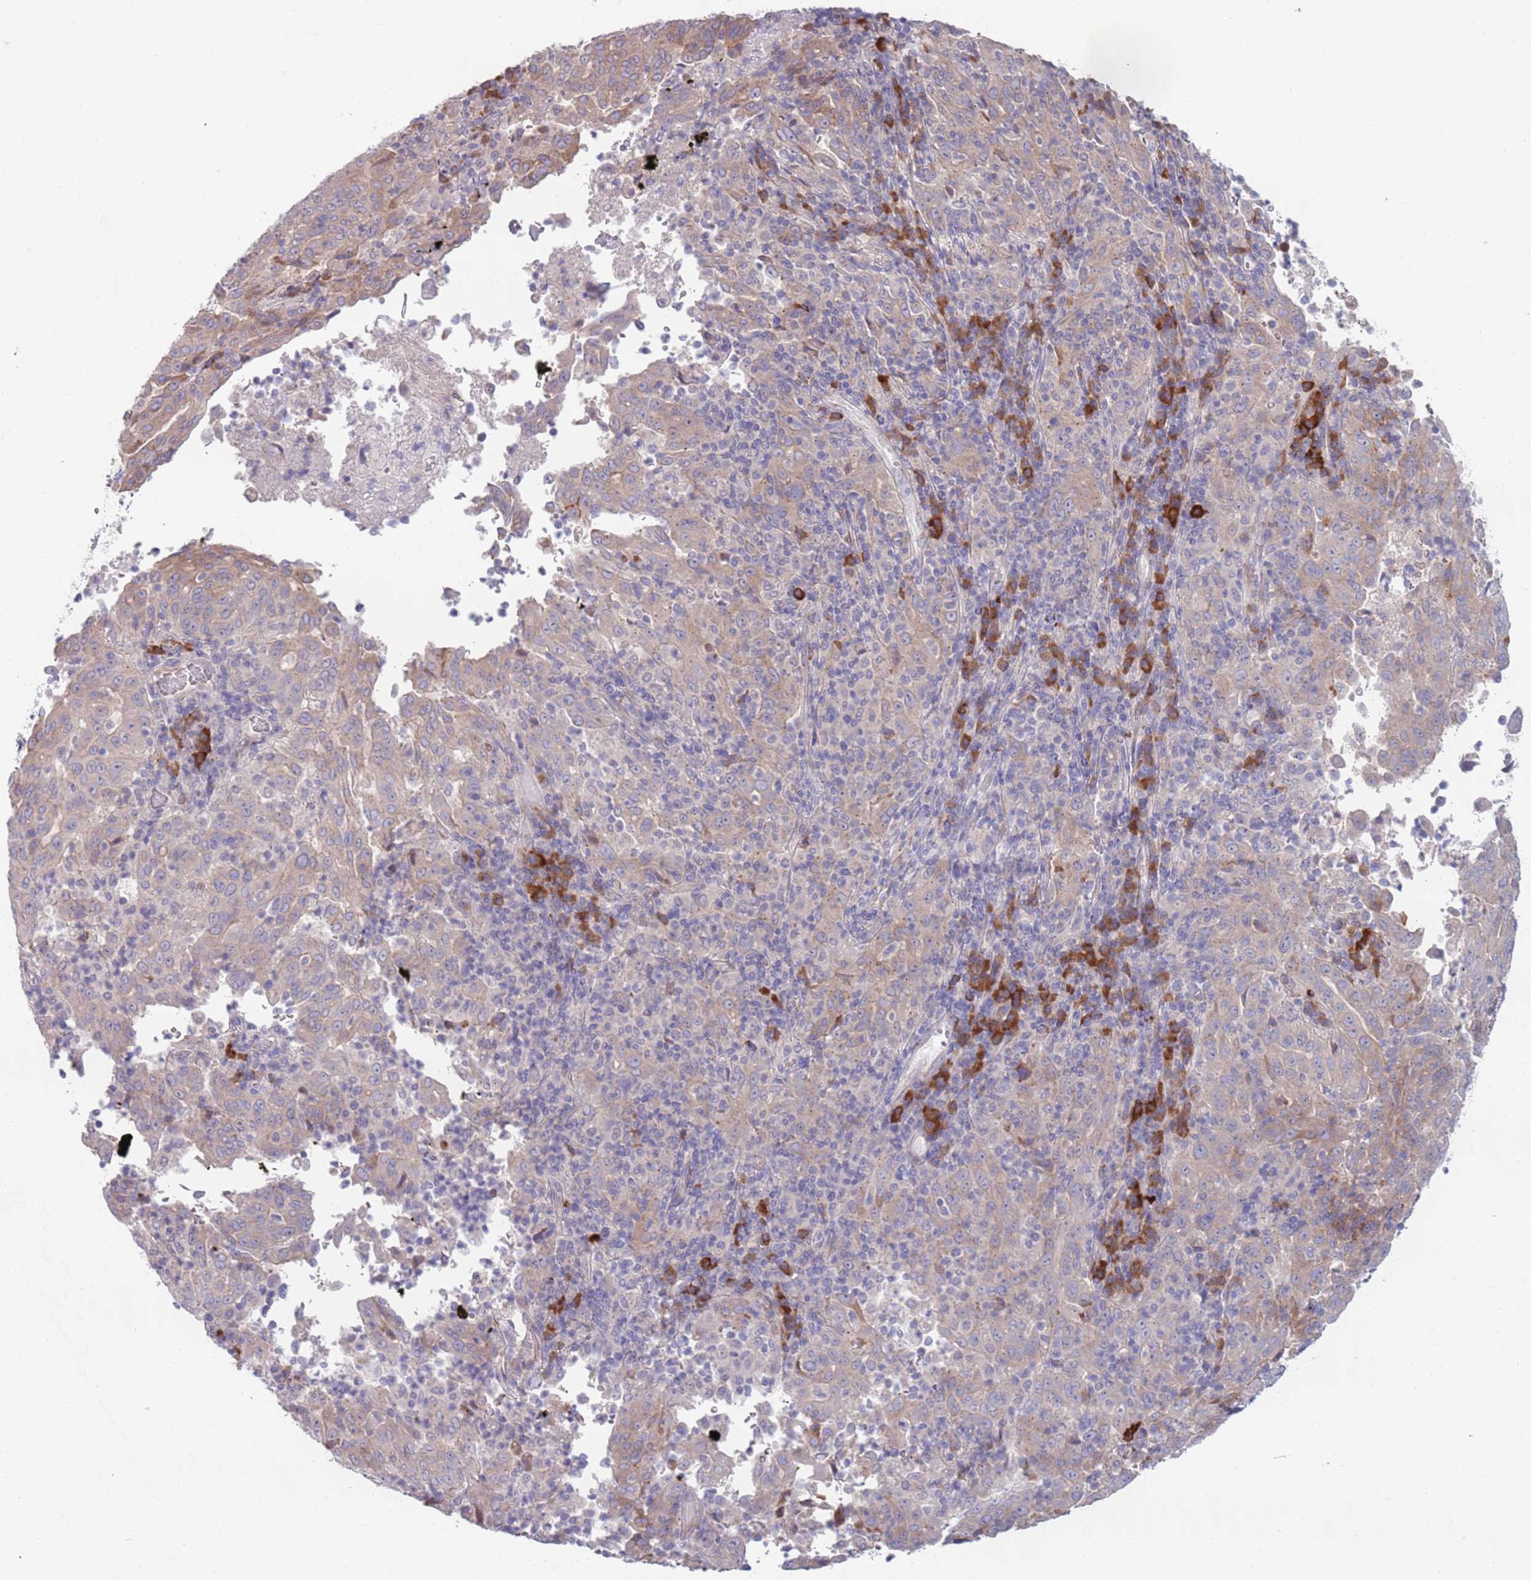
{"staining": {"intensity": "weak", "quantity": "25%-75%", "location": "cytoplasmic/membranous"}, "tissue": "pancreatic cancer", "cell_type": "Tumor cells", "image_type": "cancer", "snomed": [{"axis": "morphology", "description": "Adenocarcinoma, NOS"}, {"axis": "topography", "description": "Pancreas"}], "caption": "This is a histology image of immunohistochemistry (IHC) staining of pancreatic cancer, which shows weak staining in the cytoplasmic/membranous of tumor cells.", "gene": "LTB", "patient": {"sex": "male", "age": 63}}